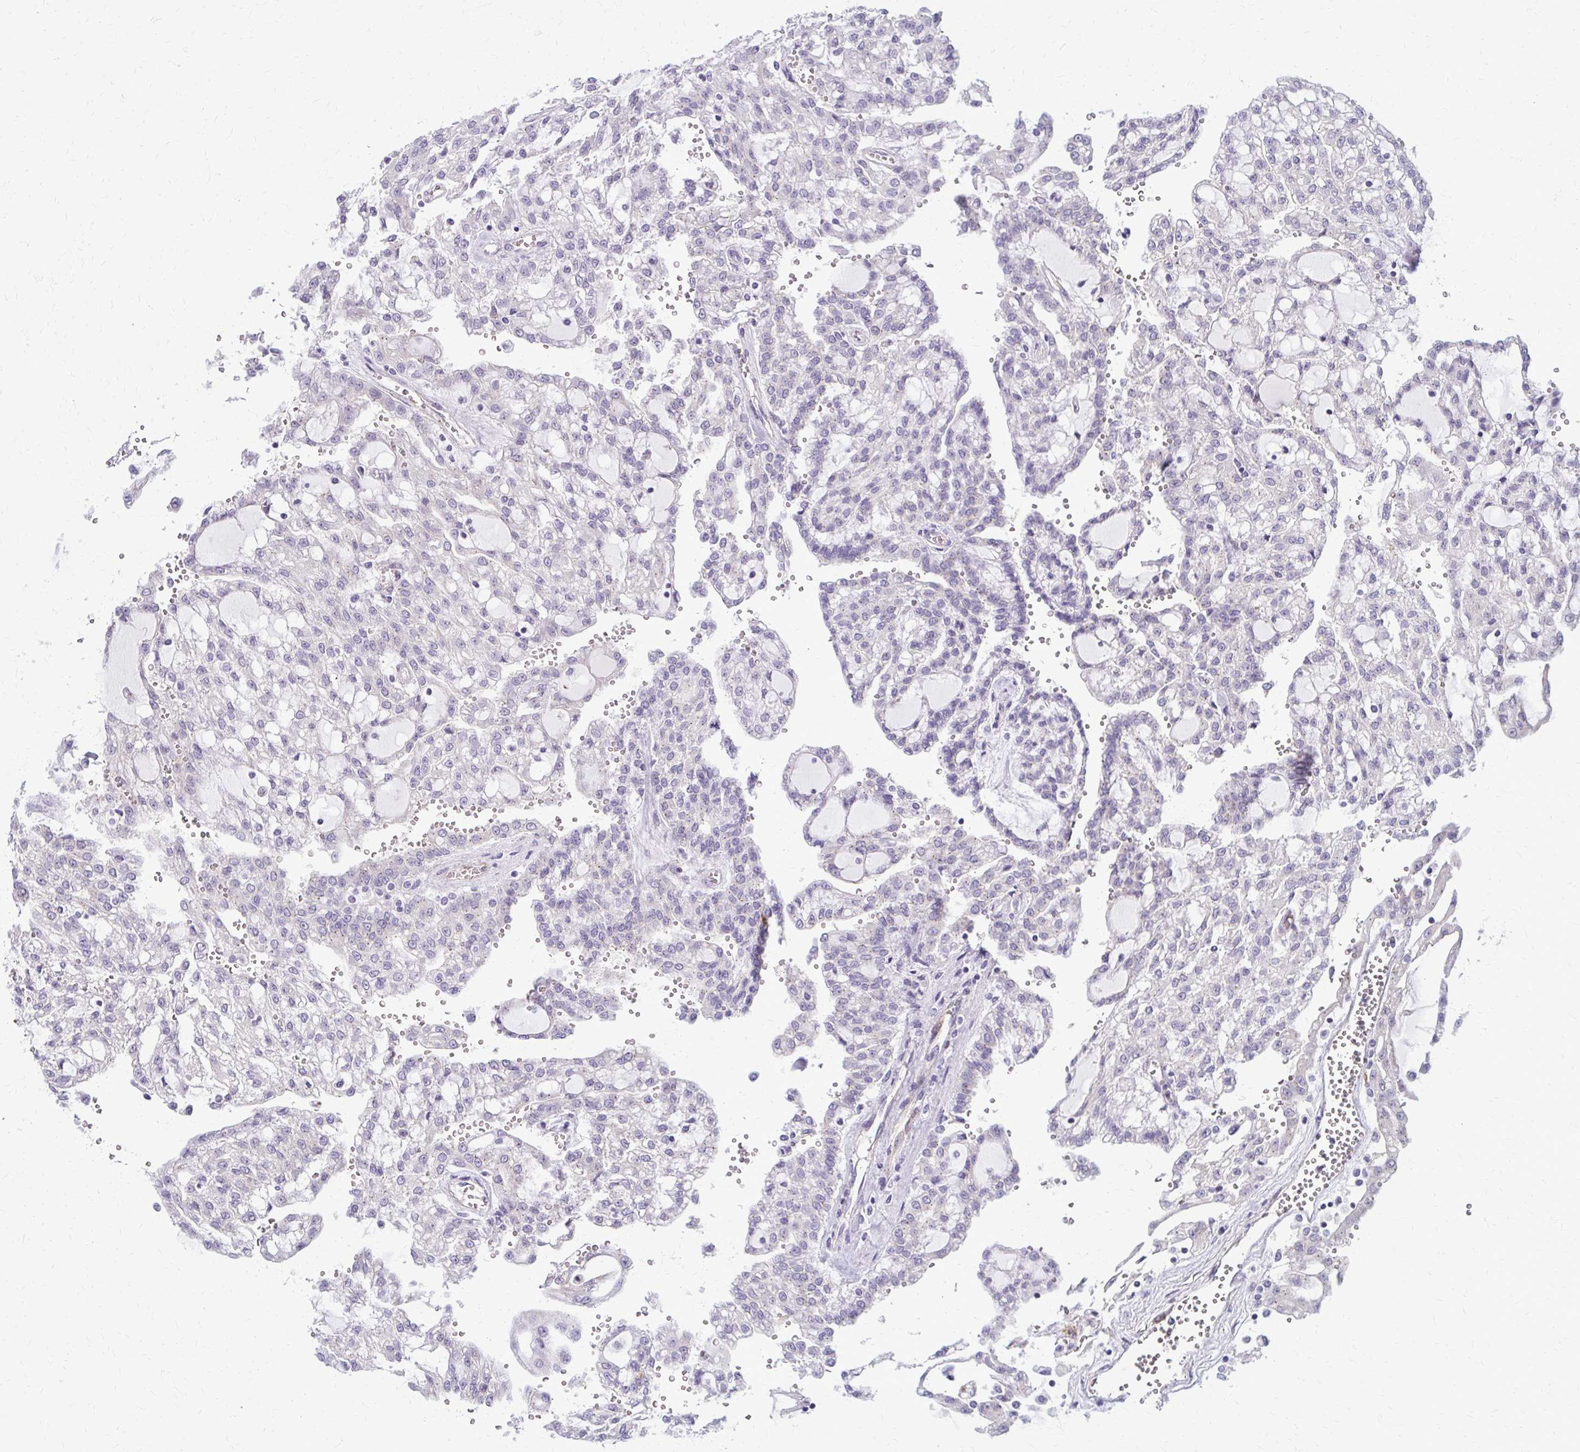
{"staining": {"intensity": "negative", "quantity": "none", "location": "none"}, "tissue": "renal cancer", "cell_type": "Tumor cells", "image_type": "cancer", "snomed": [{"axis": "morphology", "description": "Adenocarcinoma, NOS"}, {"axis": "topography", "description": "Kidney"}], "caption": "The photomicrograph demonstrates no significant staining in tumor cells of adenocarcinoma (renal). Nuclei are stained in blue.", "gene": "DEPP1", "patient": {"sex": "male", "age": 63}}